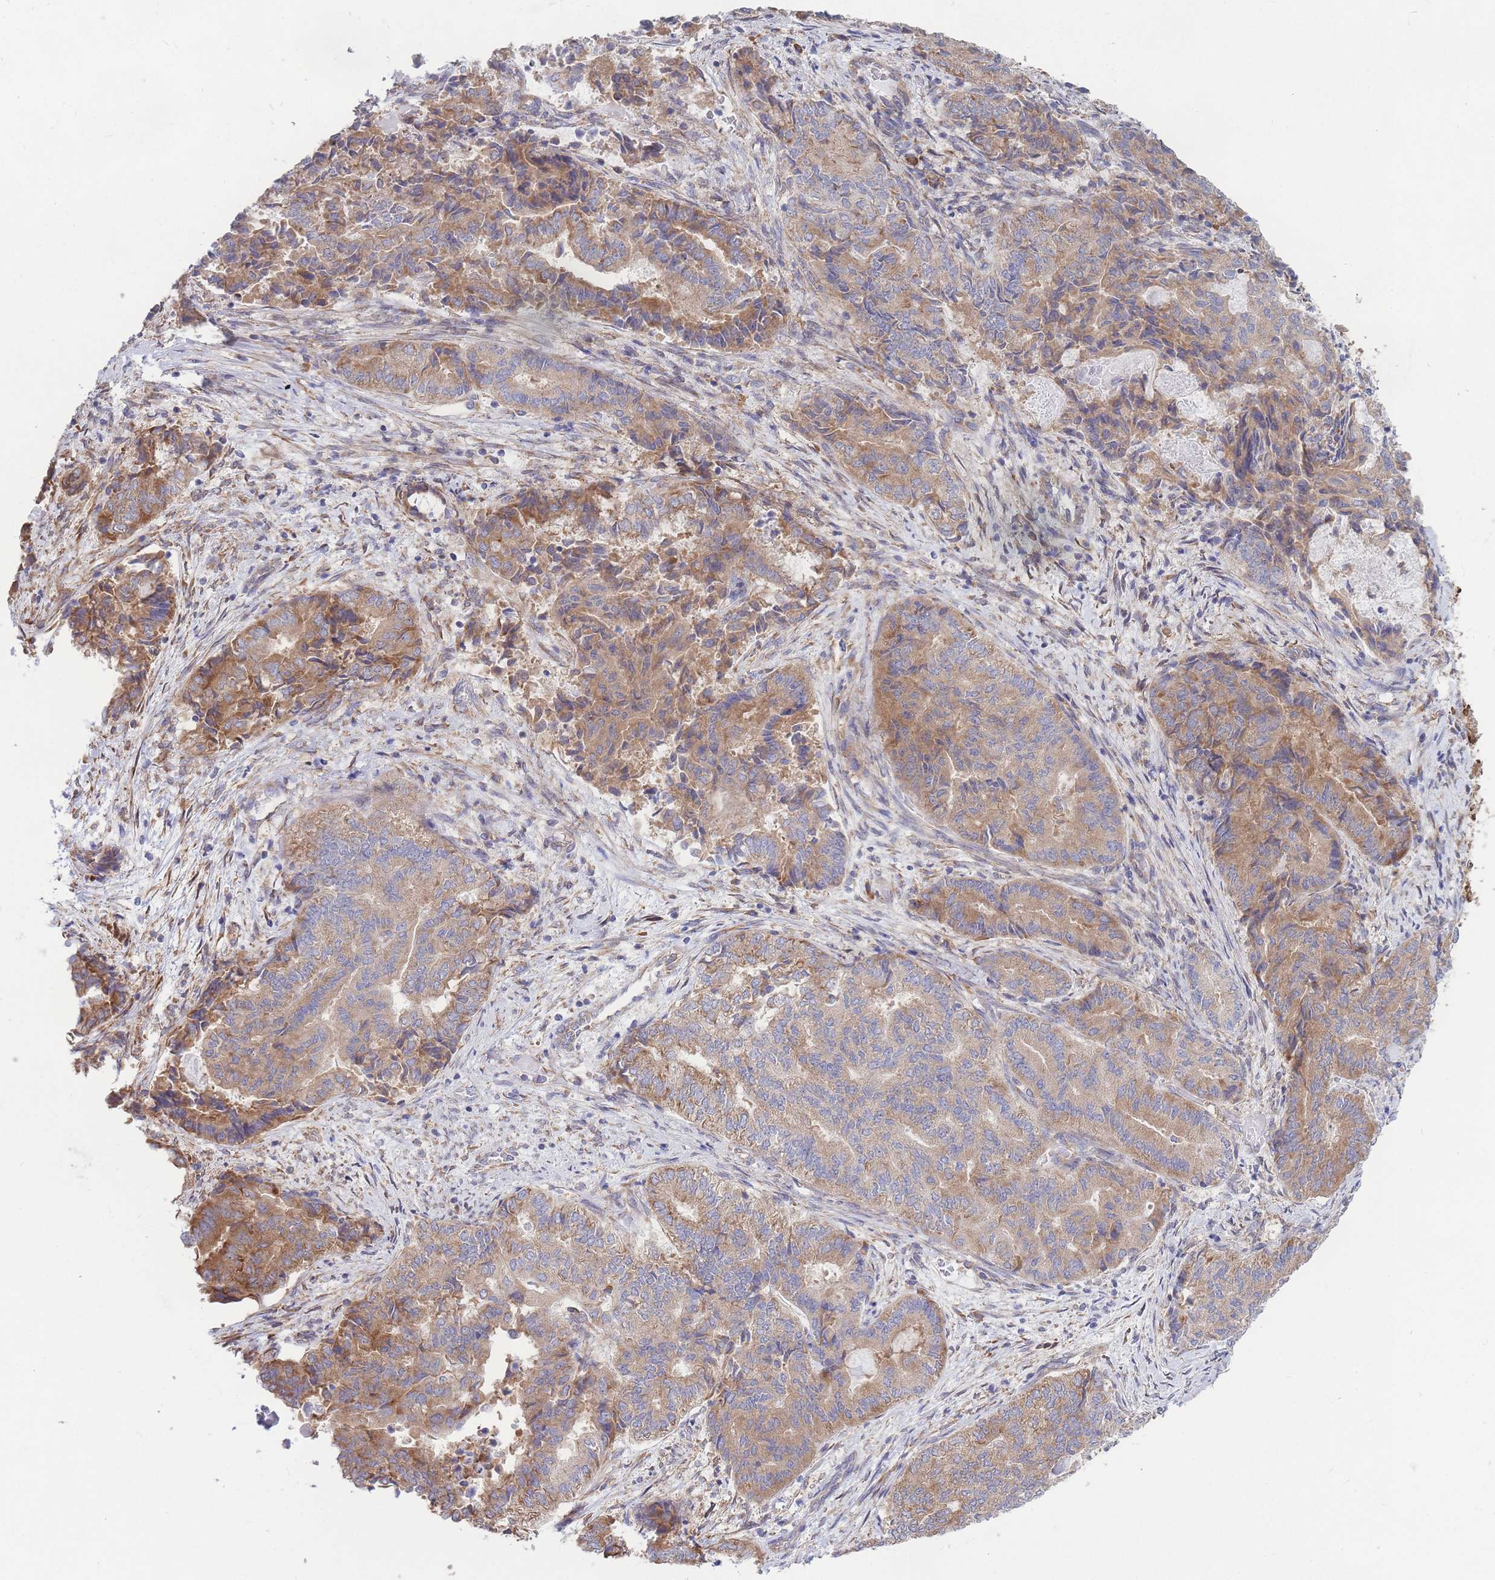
{"staining": {"intensity": "moderate", "quantity": ">75%", "location": "cytoplasmic/membranous"}, "tissue": "endometrial cancer", "cell_type": "Tumor cells", "image_type": "cancer", "snomed": [{"axis": "morphology", "description": "Adenocarcinoma, NOS"}, {"axis": "topography", "description": "Endometrium"}], "caption": "IHC of adenocarcinoma (endometrial) shows medium levels of moderate cytoplasmic/membranous staining in approximately >75% of tumor cells. (Brightfield microscopy of DAB IHC at high magnification).", "gene": "RPL8", "patient": {"sex": "female", "age": 80}}